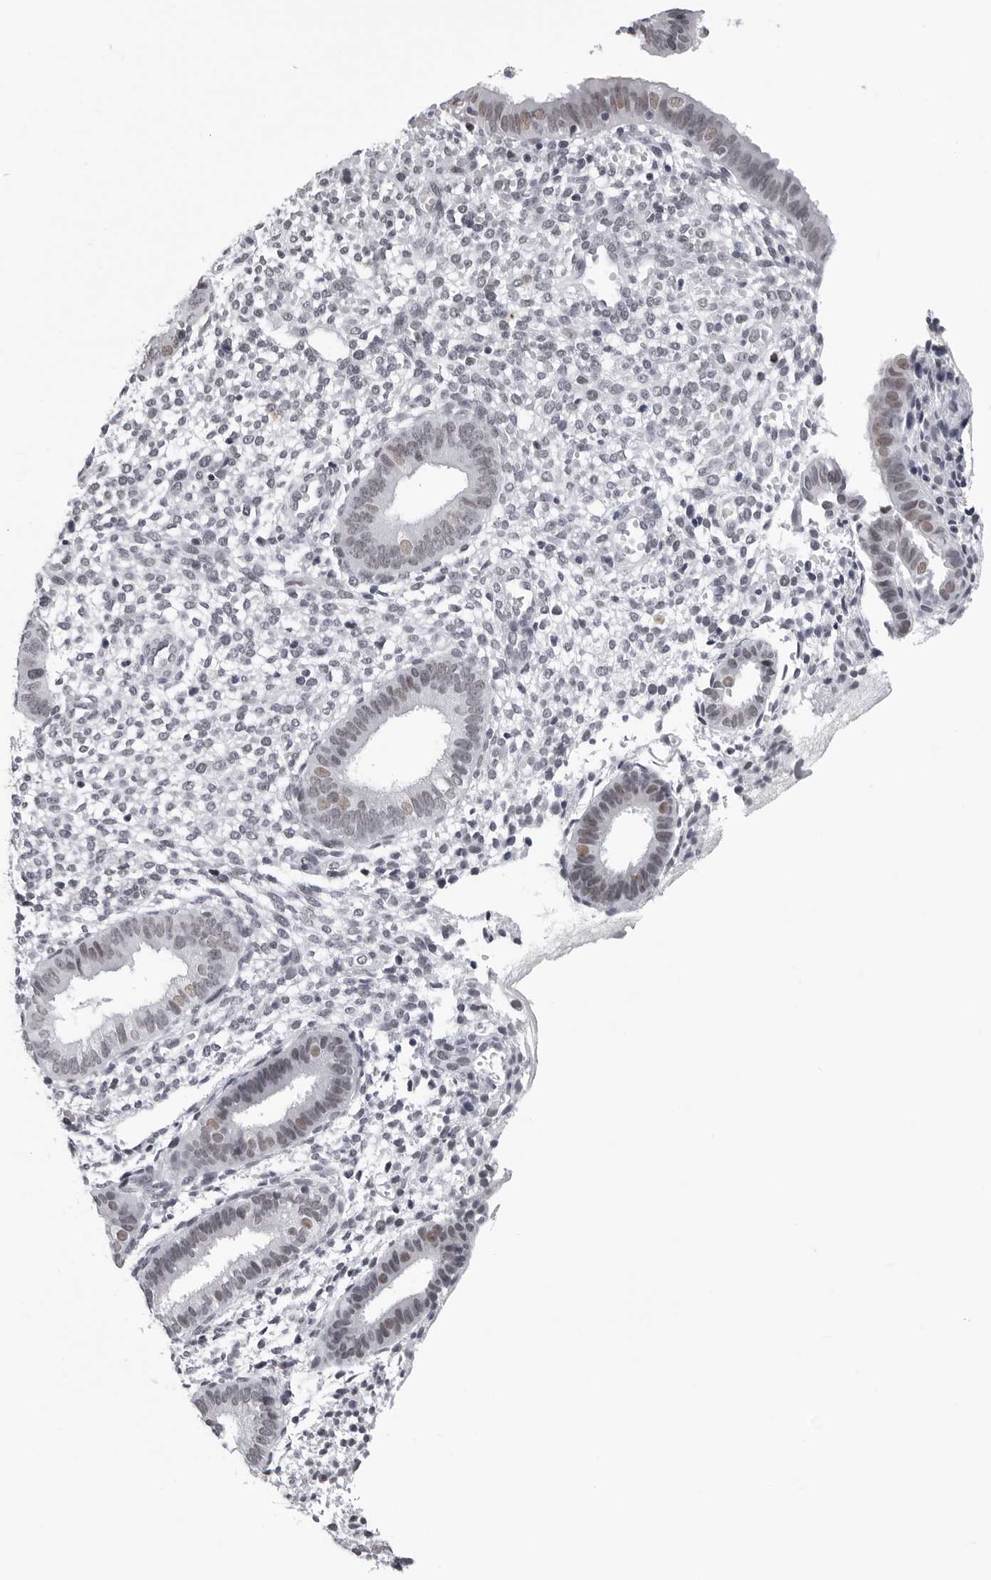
{"staining": {"intensity": "negative", "quantity": "none", "location": "none"}, "tissue": "endometrium", "cell_type": "Cells in endometrial stroma", "image_type": "normal", "snomed": [{"axis": "morphology", "description": "Normal tissue, NOS"}, {"axis": "topography", "description": "Endometrium"}], "caption": "The photomicrograph displays no significant staining in cells in endometrial stroma of endometrium. (Stains: DAB (3,3'-diaminobenzidine) immunohistochemistry with hematoxylin counter stain, Microscopy: brightfield microscopy at high magnification).", "gene": "SF3B4", "patient": {"sex": "female", "age": 46}}